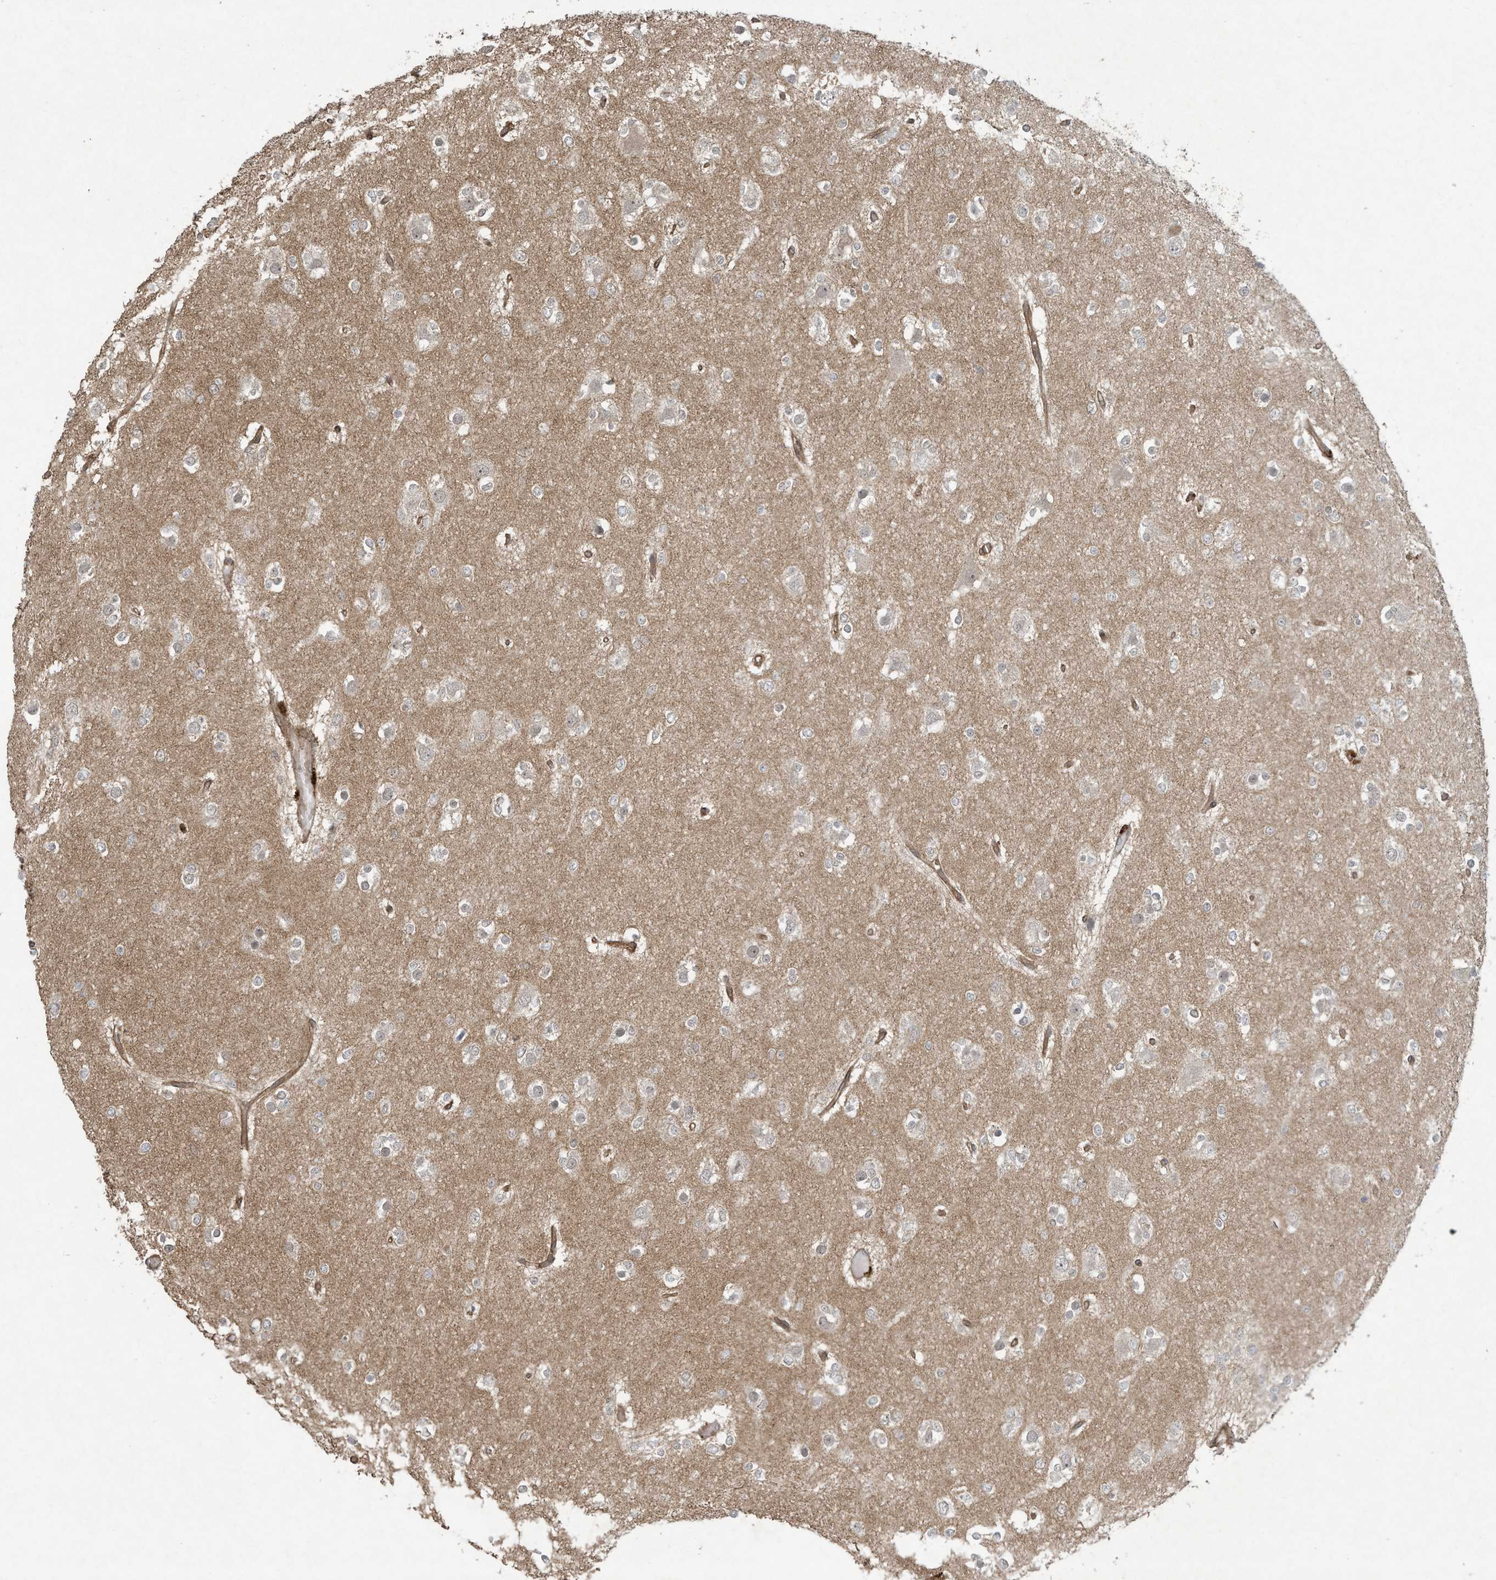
{"staining": {"intensity": "negative", "quantity": "none", "location": "none"}, "tissue": "glioma", "cell_type": "Tumor cells", "image_type": "cancer", "snomed": [{"axis": "morphology", "description": "Glioma, malignant, Low grade"}, {"axis": "topography", "description": "Brain"}], "caption": "An immunohistochemistry image of glioma is shown. There is no staining in tumor cells of glioma.", "gene": "DDIT4", "patient": {"sex": "female", "age": 22}}